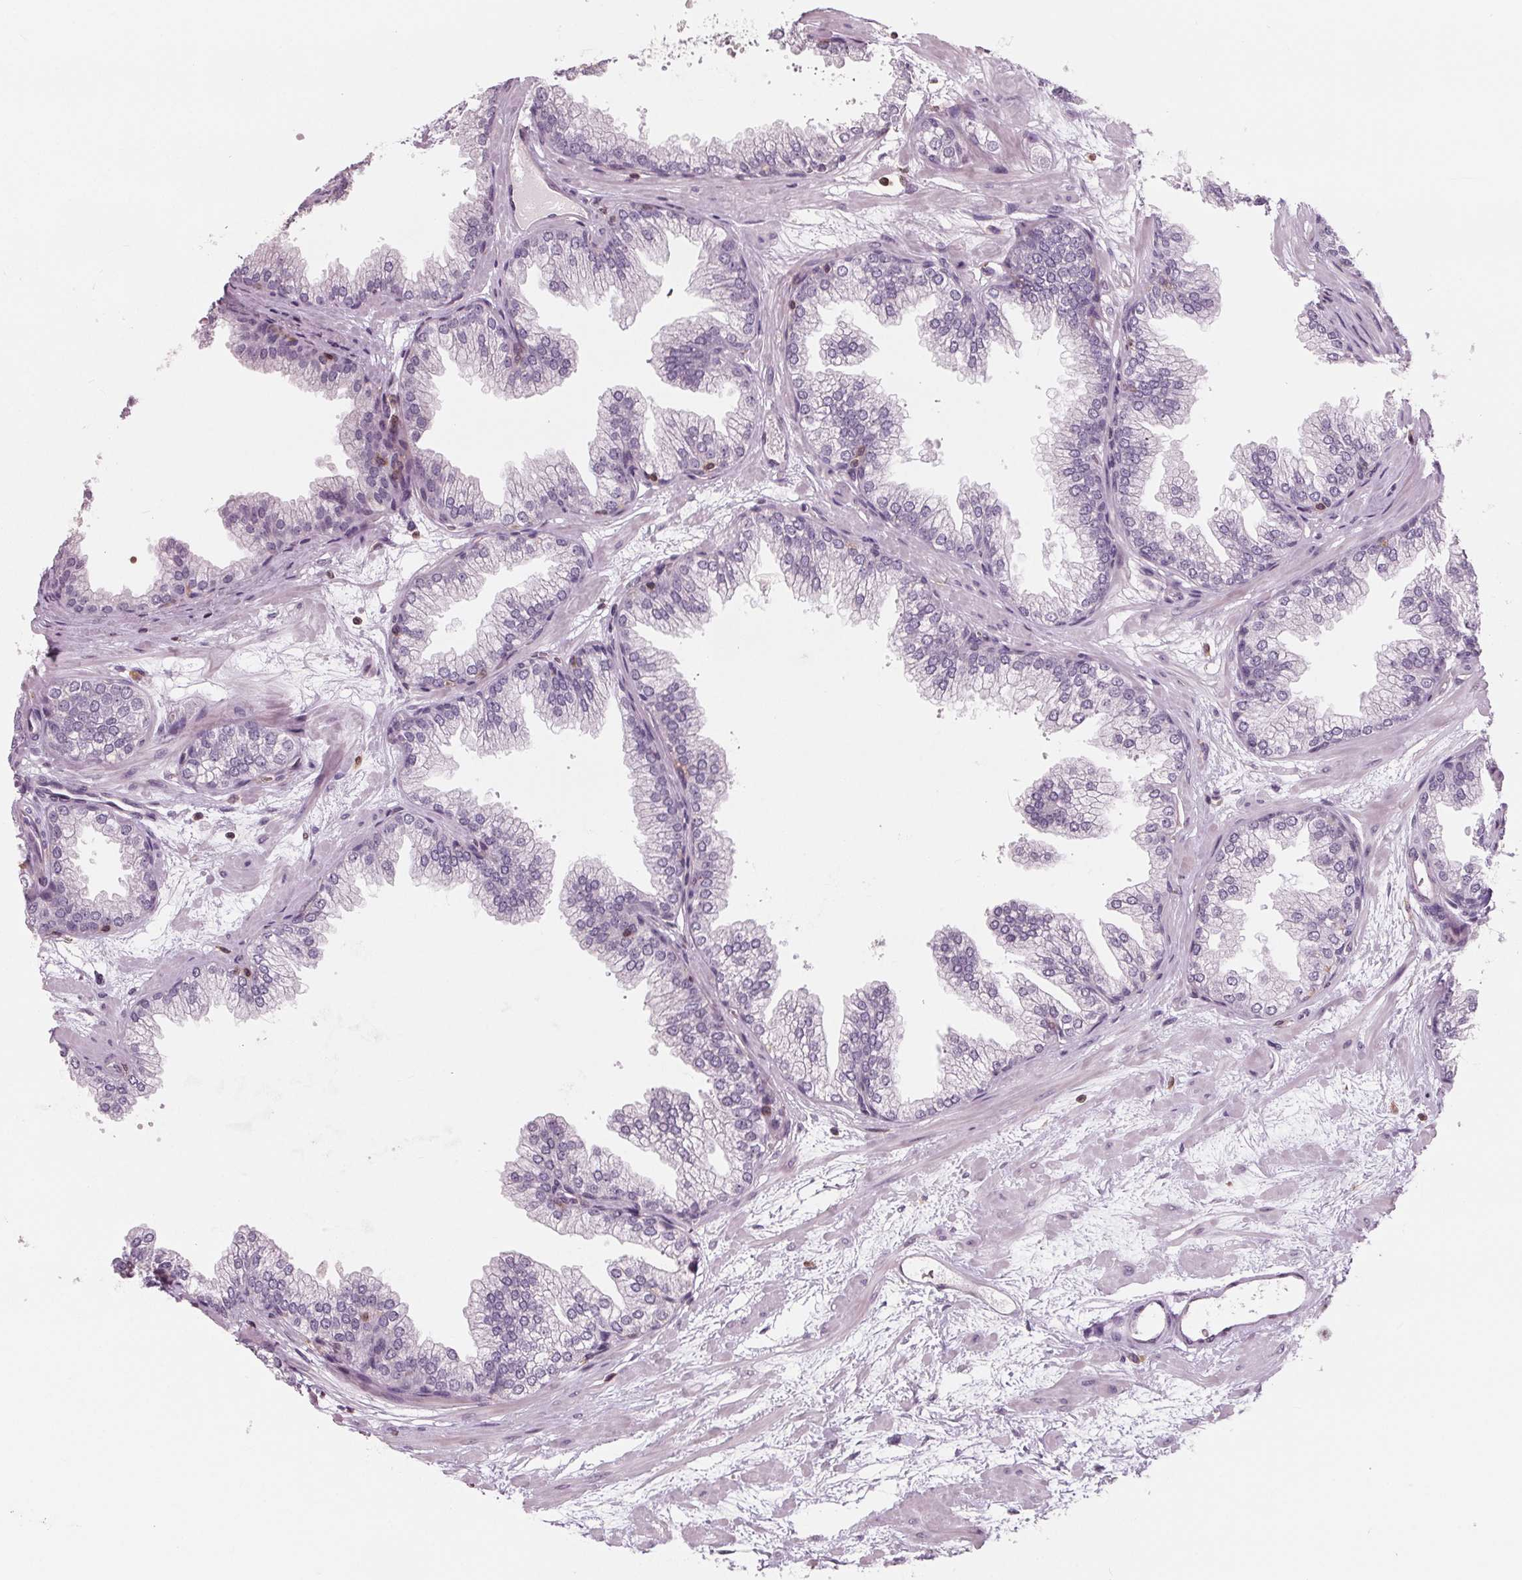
{"staining": {"intensity": "negative", "quantity": "none", "location": "none"}, "tissue": "prostate", "cell_type": "Glandular cells", "image_type": "normal", "snomed": [{"axis": "morphology", "description": "Normal tissue, NOS"}, {"axis": "topography", "description": "Prostate"}], "caption": "Immunohistochemistry photomicrograph of normal prostate: human prostate stained with DAB (3,3'-diaminobenzidine) reveals no significant protein positivity in glandular cells. The staining was performed using DAB (3,3'-diaminobenzidine) to visualize the protein expression in brown, while the nuclei were stained in blue with hematoxylin (Magnification: 20x).", "gene": "ARHGAP25", "patient": {"sex": "male", "age": 37}}